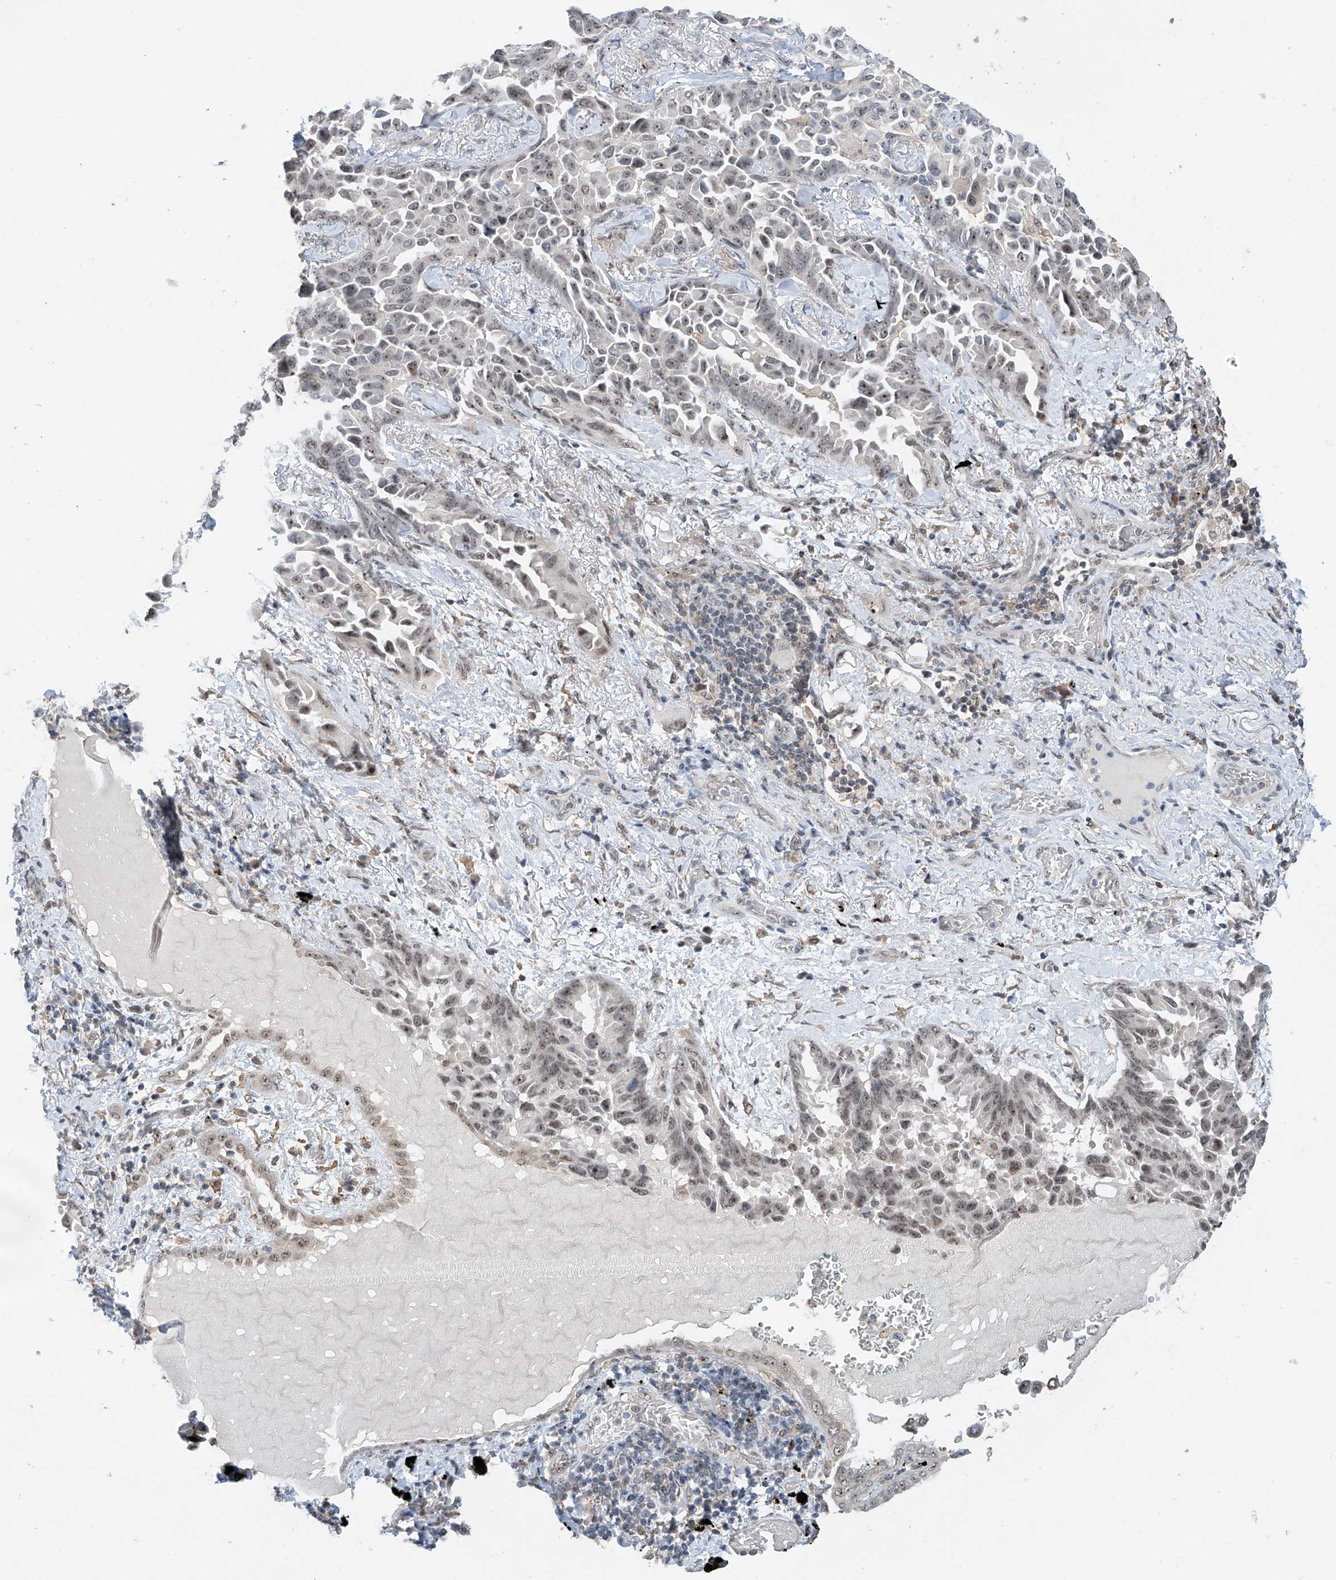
{"staining": {"intensity": "weak", "quantity": "<25%", "location": "nuclear"}, "tissue": "lung cancer", "cell_type": "Tumor cells", "image_type": "cancer", "snomed": [{"axis": "morphology", "description": "Adenocarcinoma, NOS"}, {"axis": "topography", "description": "Lung"}], "caption": "Immunohistochemistry of human lung cancer displays no positivity in tumor cells.", "gene": "C1orf131", "patient": {"sex": "female", "age": 67}}